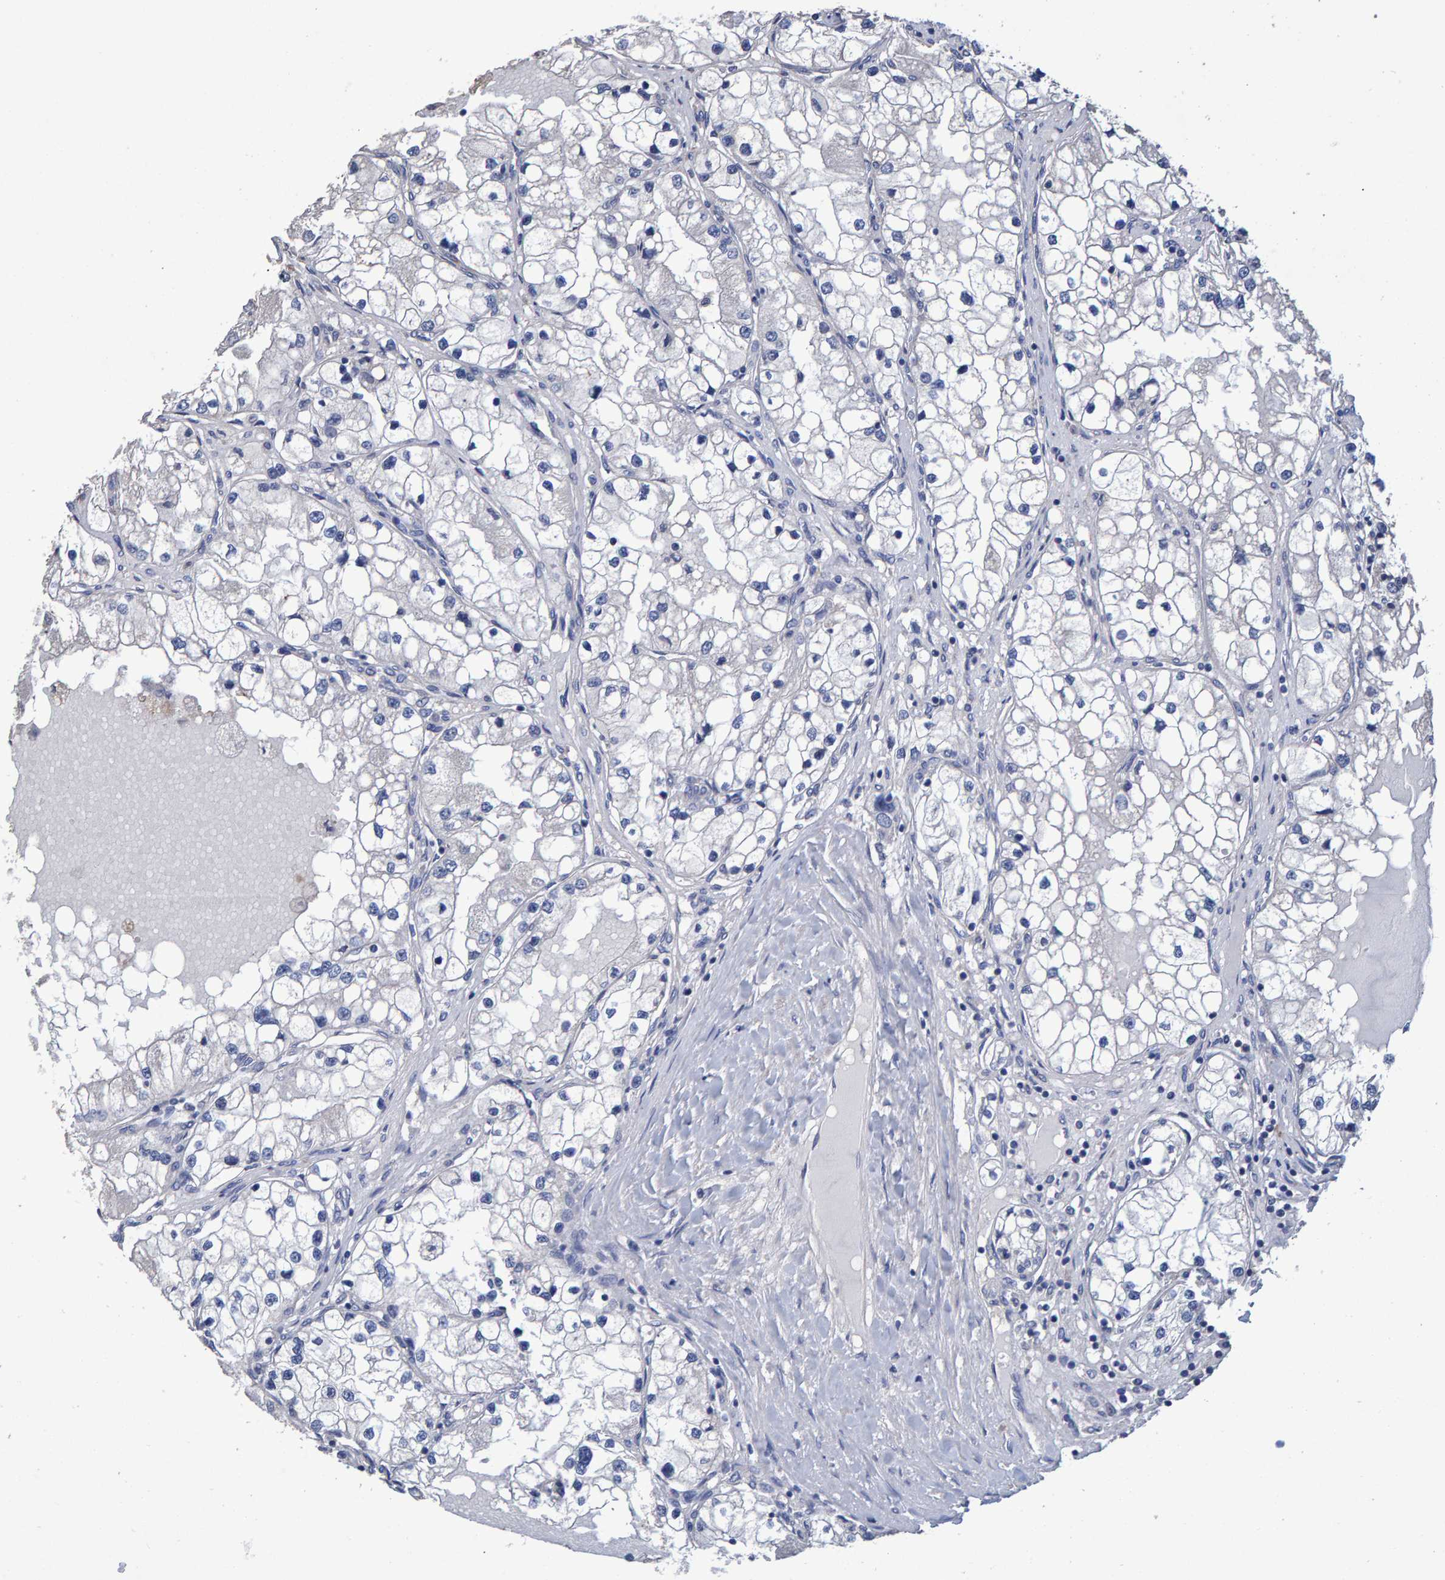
{"staining": {"intensity": "negative", "quantity": "none", "location": "none"}, "tissue": "renal cancer", "cell_type": "Tumor cells", "image_type": "cancer", "snomed": [{"axis": "morphology", "description": "Adenocarcinoma, NOS"}, {"axis": "topography", "description": "Kidney"}], "caption": "Renal adenocarcinoma was stained to show a protein in brown. There is no significant expression in tumor cells.", "gene": "HEMGN", "patient": {"sex": "male", "age": 68}}